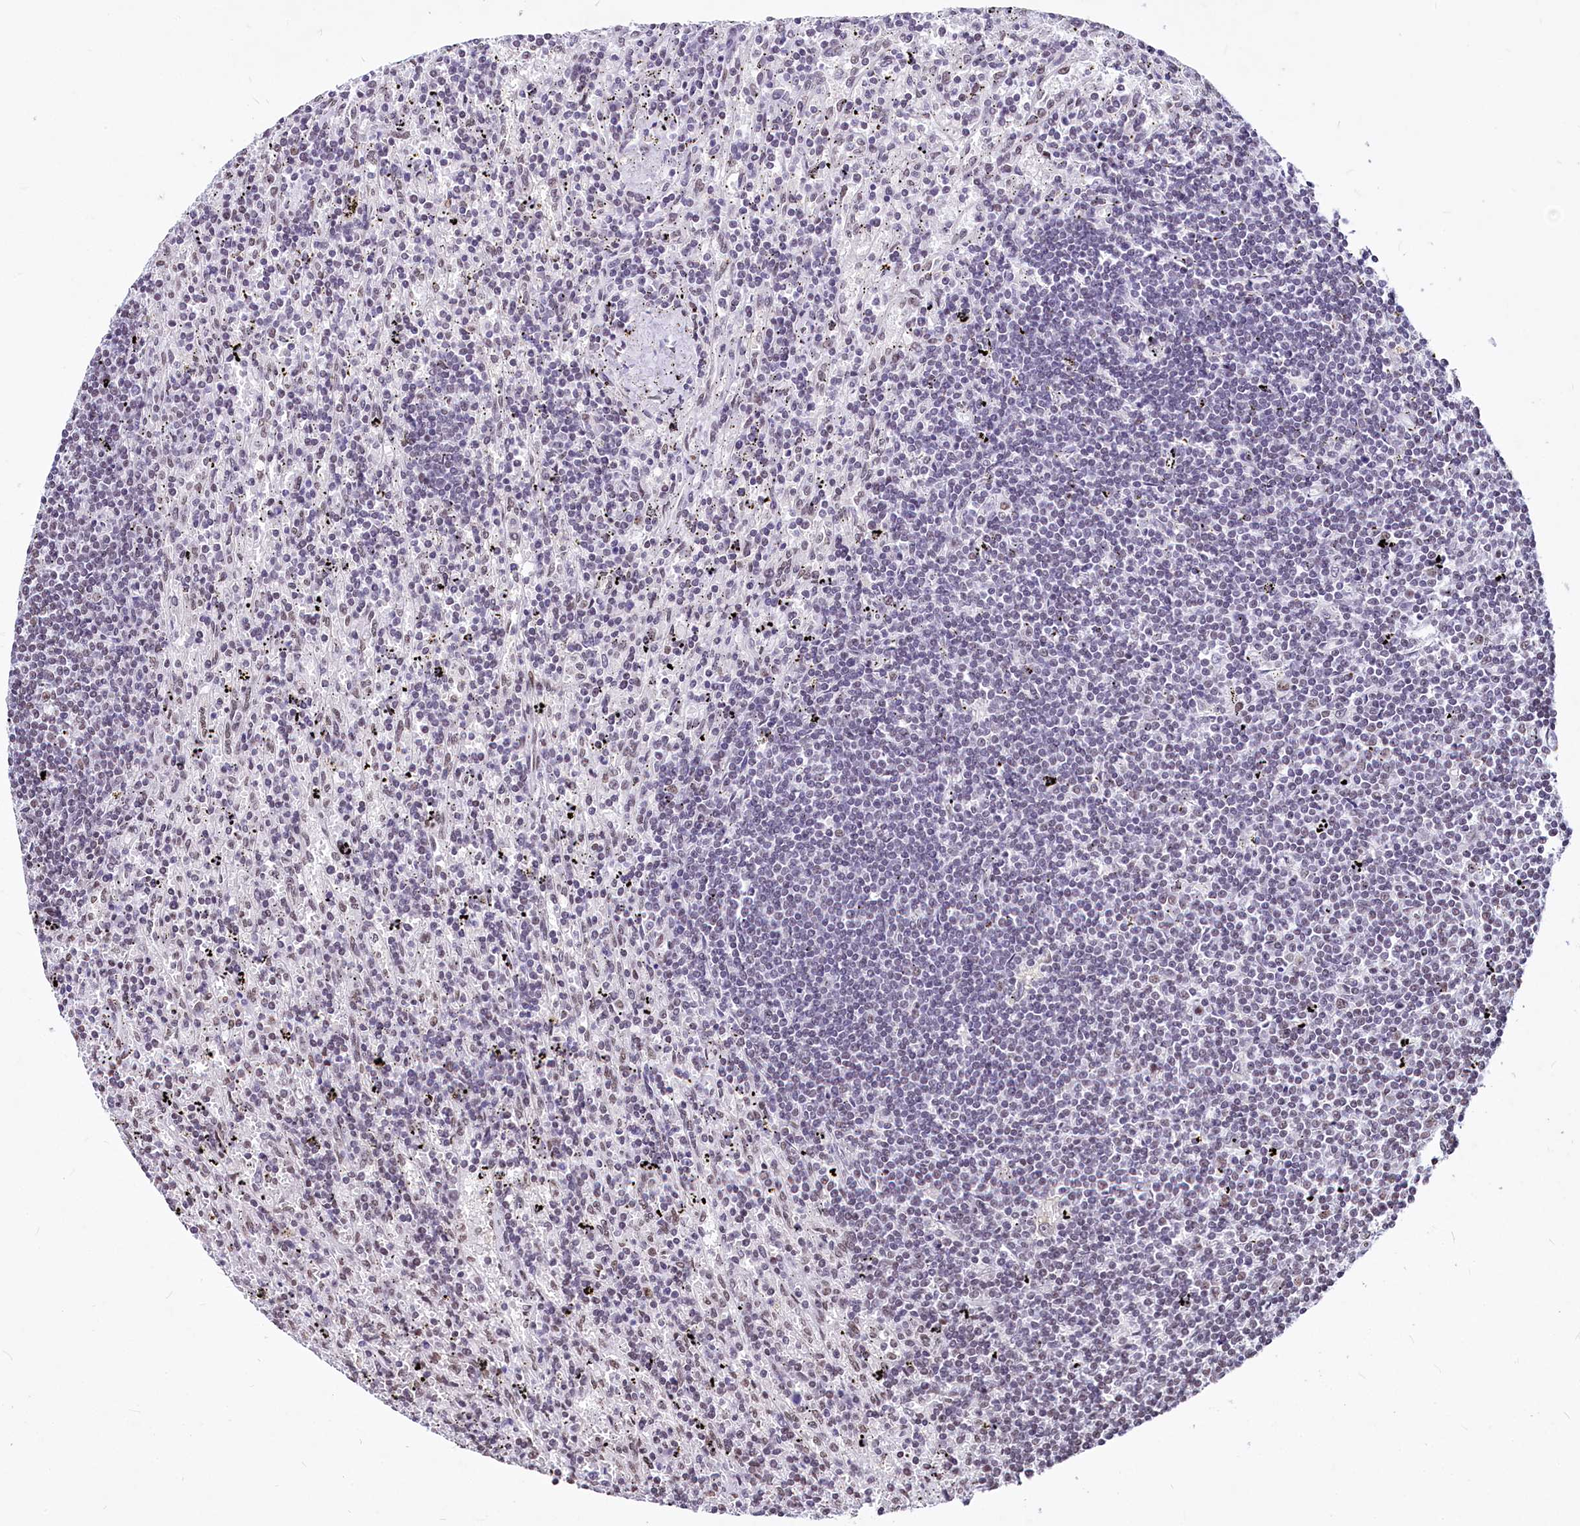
{"staining": {"intensity": "negative", "quantity": "none", "location": "none"}, "tissue": "lymphoma", "cell_type": "Tumor cells", "image_type": "cancer", "snomed": [{"axis": "morphology", "description": "Malignant lymphoma, non-Hodgkin's type, Low grade"}, {"axis": "topography", "description": "Spleen"}], "caption": "The image displays no significant expression in tumor cells of lymphoma. The staining is performed using DAB brown chromogen with nuclei counter-stained in using hematoxylin.", "gene": "PARPBP", "patient": {"sex": "male", "age": 76}}